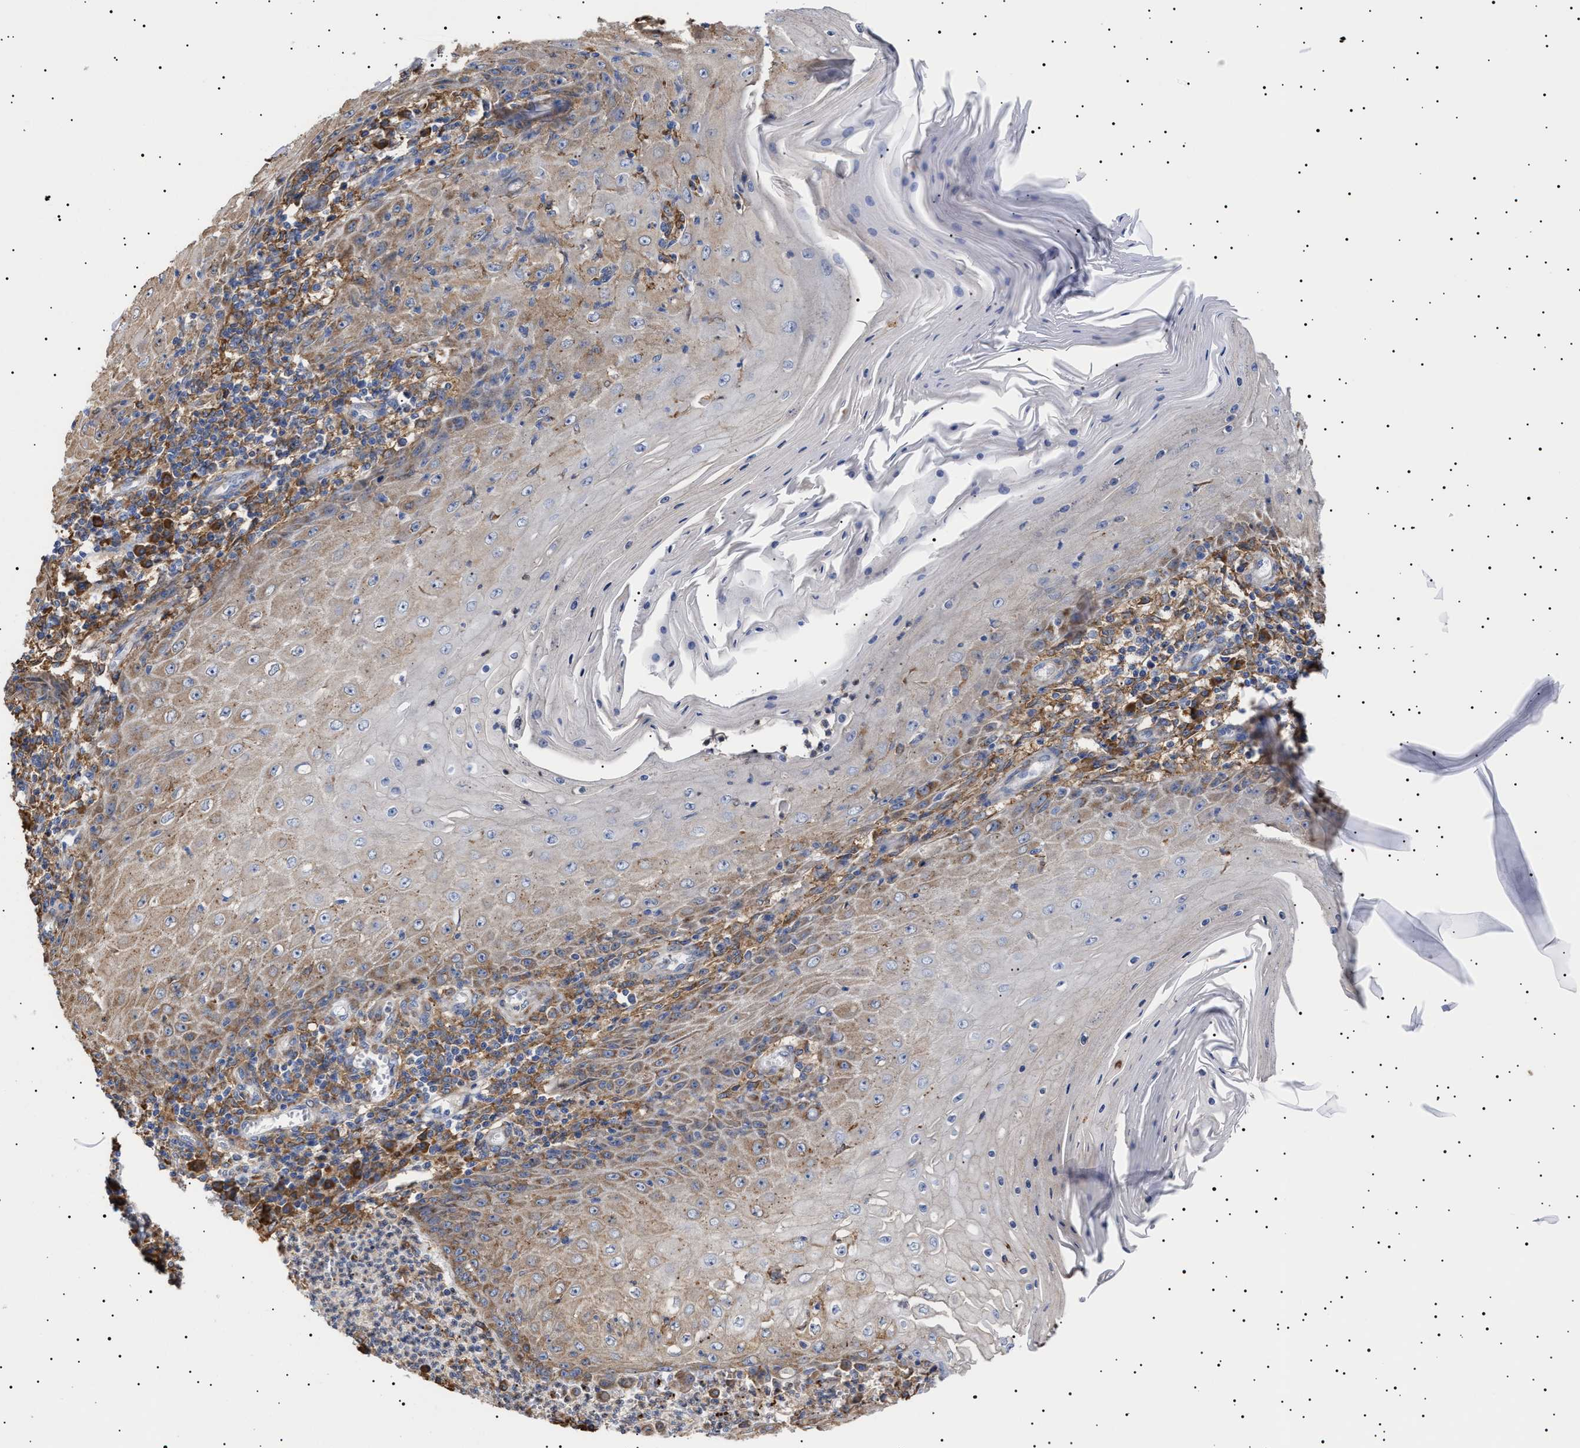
{"staining": {"intensity": "weak", "quantity": "25%-75%", "location": "cytoplasmic/membranous"}, "tissue": "skin cancer", "cell_type": "Tumor cells", "image_type": "cancer", "snomed": [{"axis": "morphology", "description": "Squamous cell carcinoma, NOS"}, {"axis": "topography", "description": "Skin"}], "caption": "A histopathology image of skin cancer (squamous cell carcinoma) stained for a protein displays weak cytoplasmic/membranous brown staining in tumor cells.", "gene": "ERCC6L2", "patient": {"sex": "female", "age": 73}}